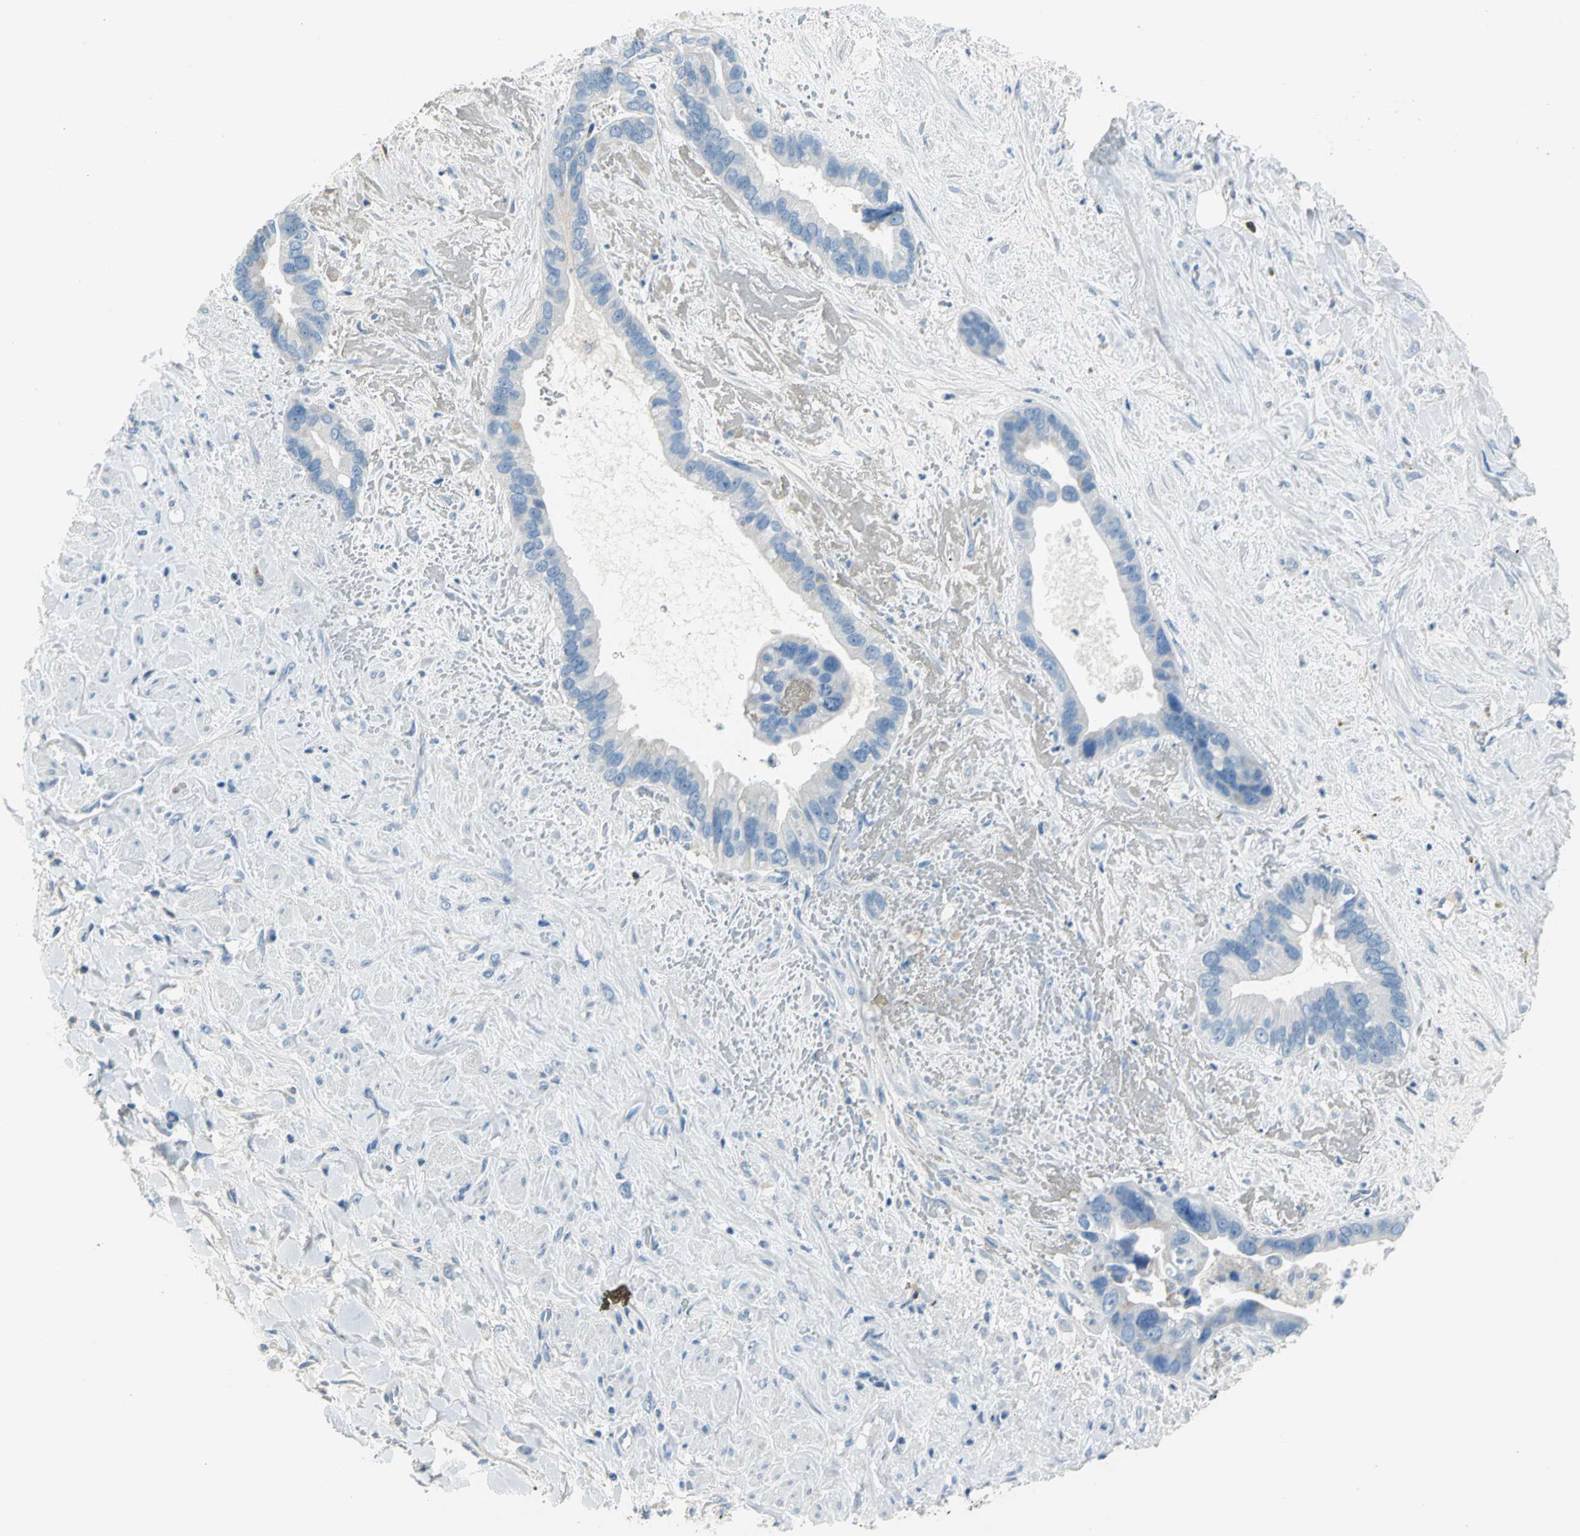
{"staining": {"intensity": "negative", "quantity": "none", "location": "none"}, "tissue": "liver cancer", "cell_type": "Tumor cells", "image_type": "cancer", "snomed": [{"axis": "morphology", "description": "Cholangiocarcinoma"}, {"axis": "topography", "description": "Liver"}], "caption": "A histopathology image of human liver cholangiocarcinoma is negative for staining in tumor cells.", "gene": "ALOX15", "patient": {"sex": "female", "age": 65}}